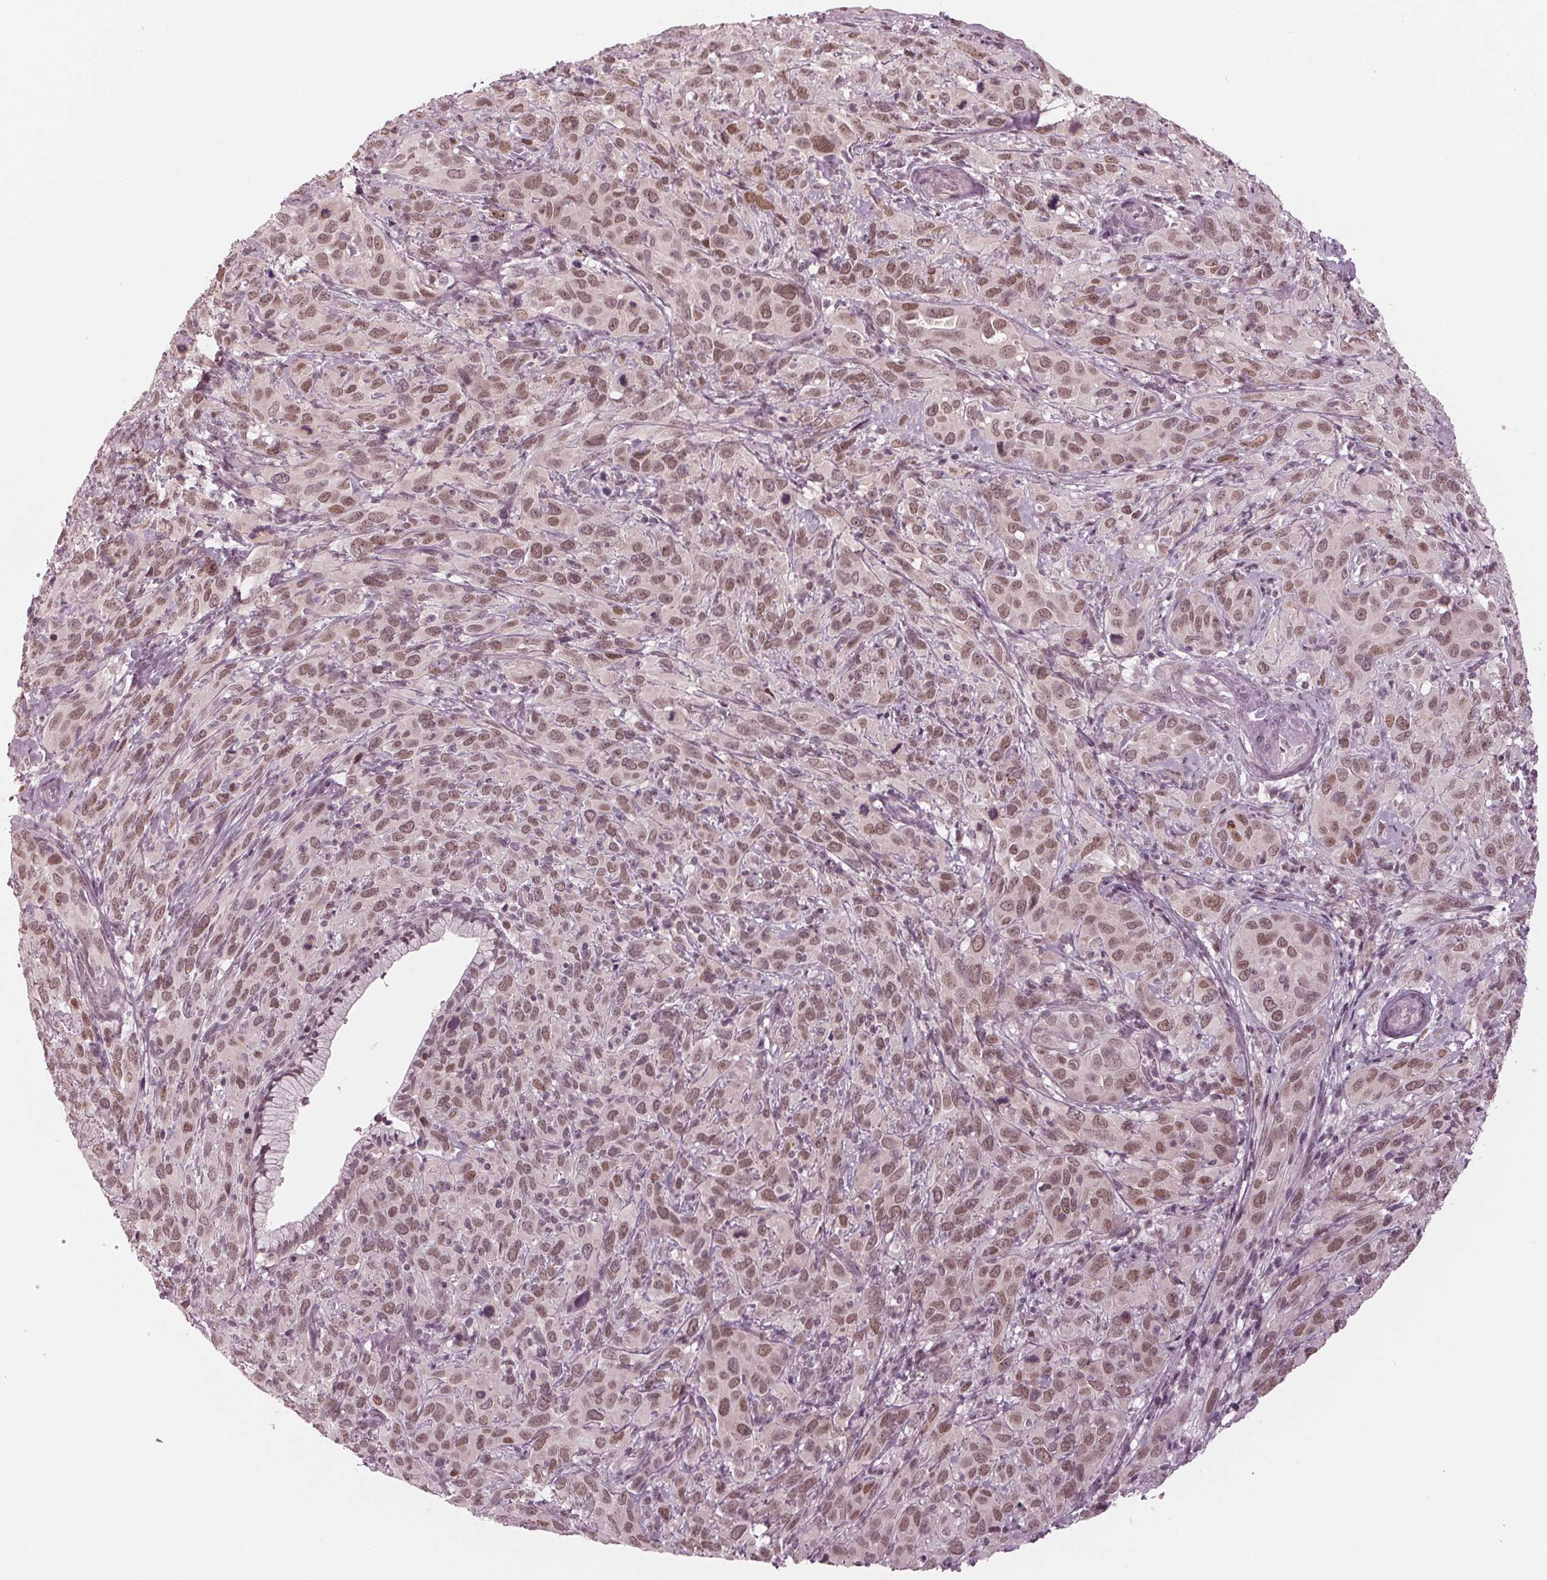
{"staining": {"intensity": "moderate", "quantity": ">75%", "location": "nuclear"}, "tissue": "cervical cancer", "cell_type": "Tumor cells", "image_type": "cancer", "snomed": [{"axis": "morphology", "description": "Squamous cell carcinoma, NOS"}, {"axis": "topography", "description": "Cervix"}], "caption": "Moderate nuclear expression for a protein is present in approximately >75% of tumor cells of squamous cell carcinoma (cervical) using immunohistochemistry (IHC).", "gene": "DNMT3L", "patient": {"sex": "female", "age": 51}}